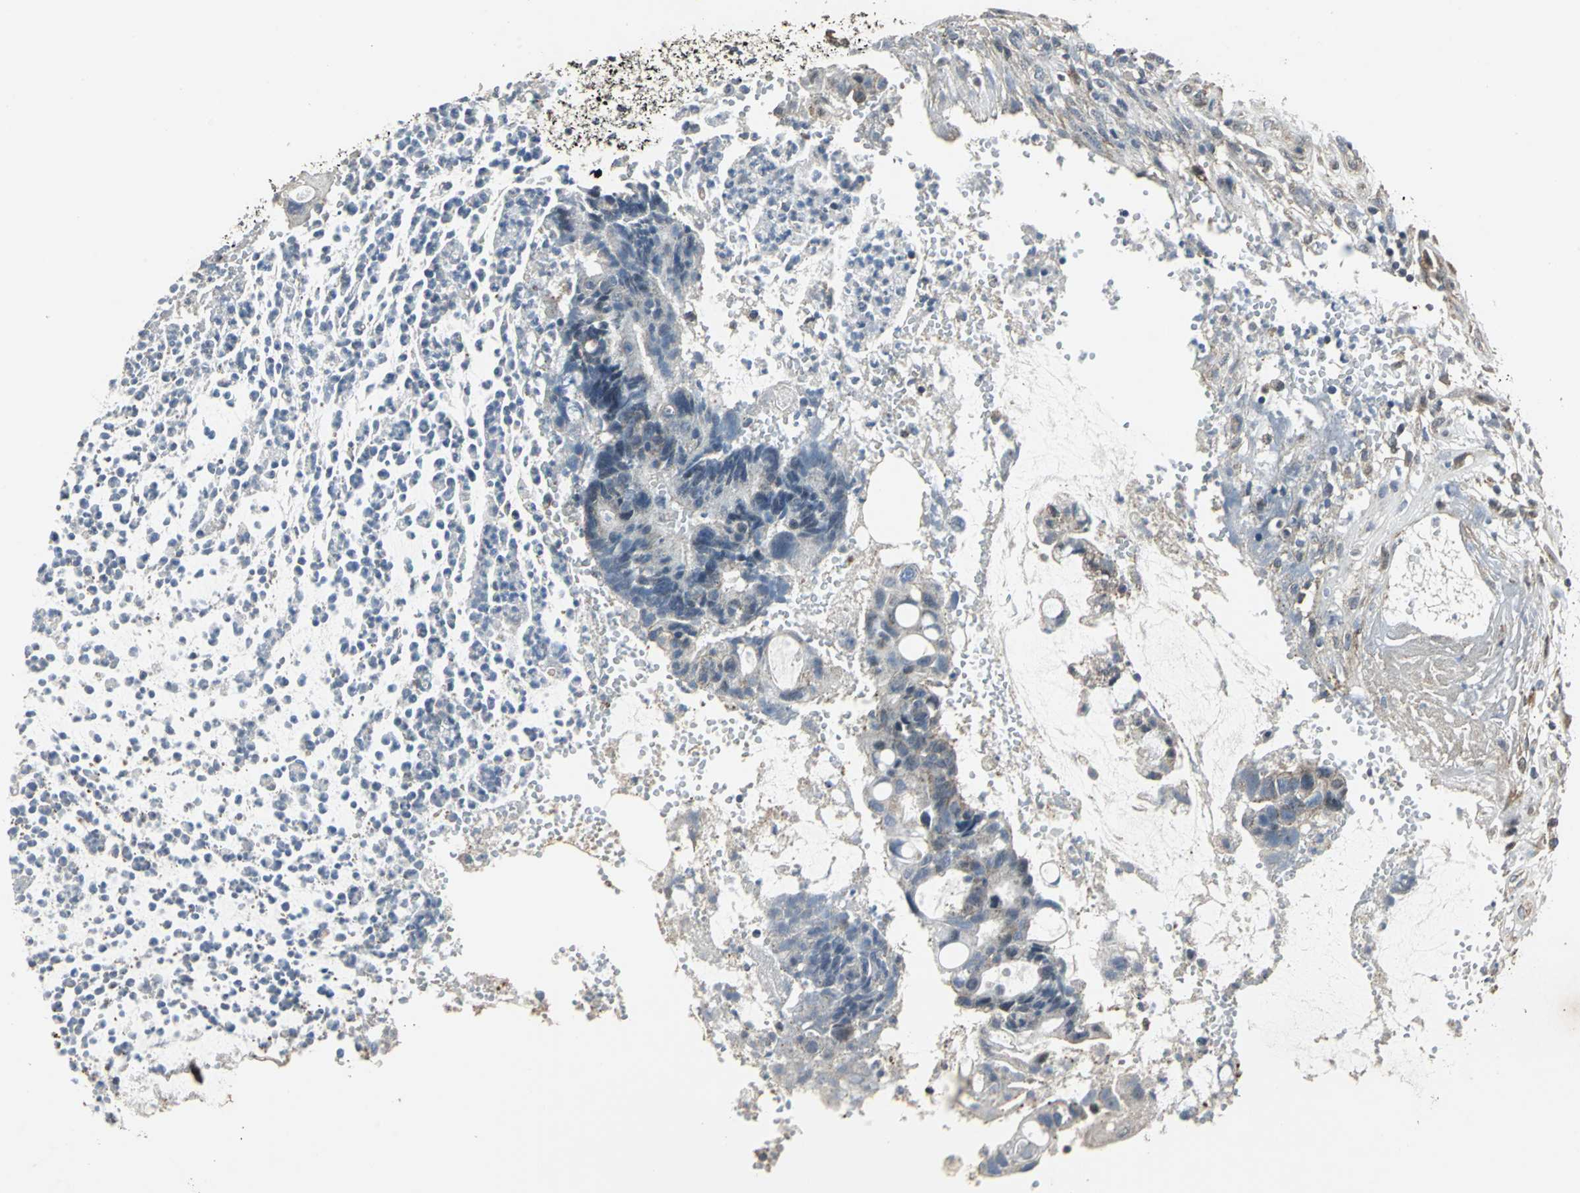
{"staining": {"intensity": "weak", "quantity": "25%-75%", "location": "cytoplasmic/membranous"}, "tissue": "colorectal cancer", "cell_type": "Tumor cells", "image_type": "cancer", "snomed": [{"axis": "morphology", "description": "Adenocarcinoma, NOS"}, {"axis": "topography", "description": "Colon"}], "caption": "Human adenocarcinoma (colorectal) stained for a protein (brown) reveals weak cytoplasmic/membranous positive expression in approximately 25%-75% of tumor cells.", "gene": "DNAJB4", "patient": {"sex": "female", "age": 57}}